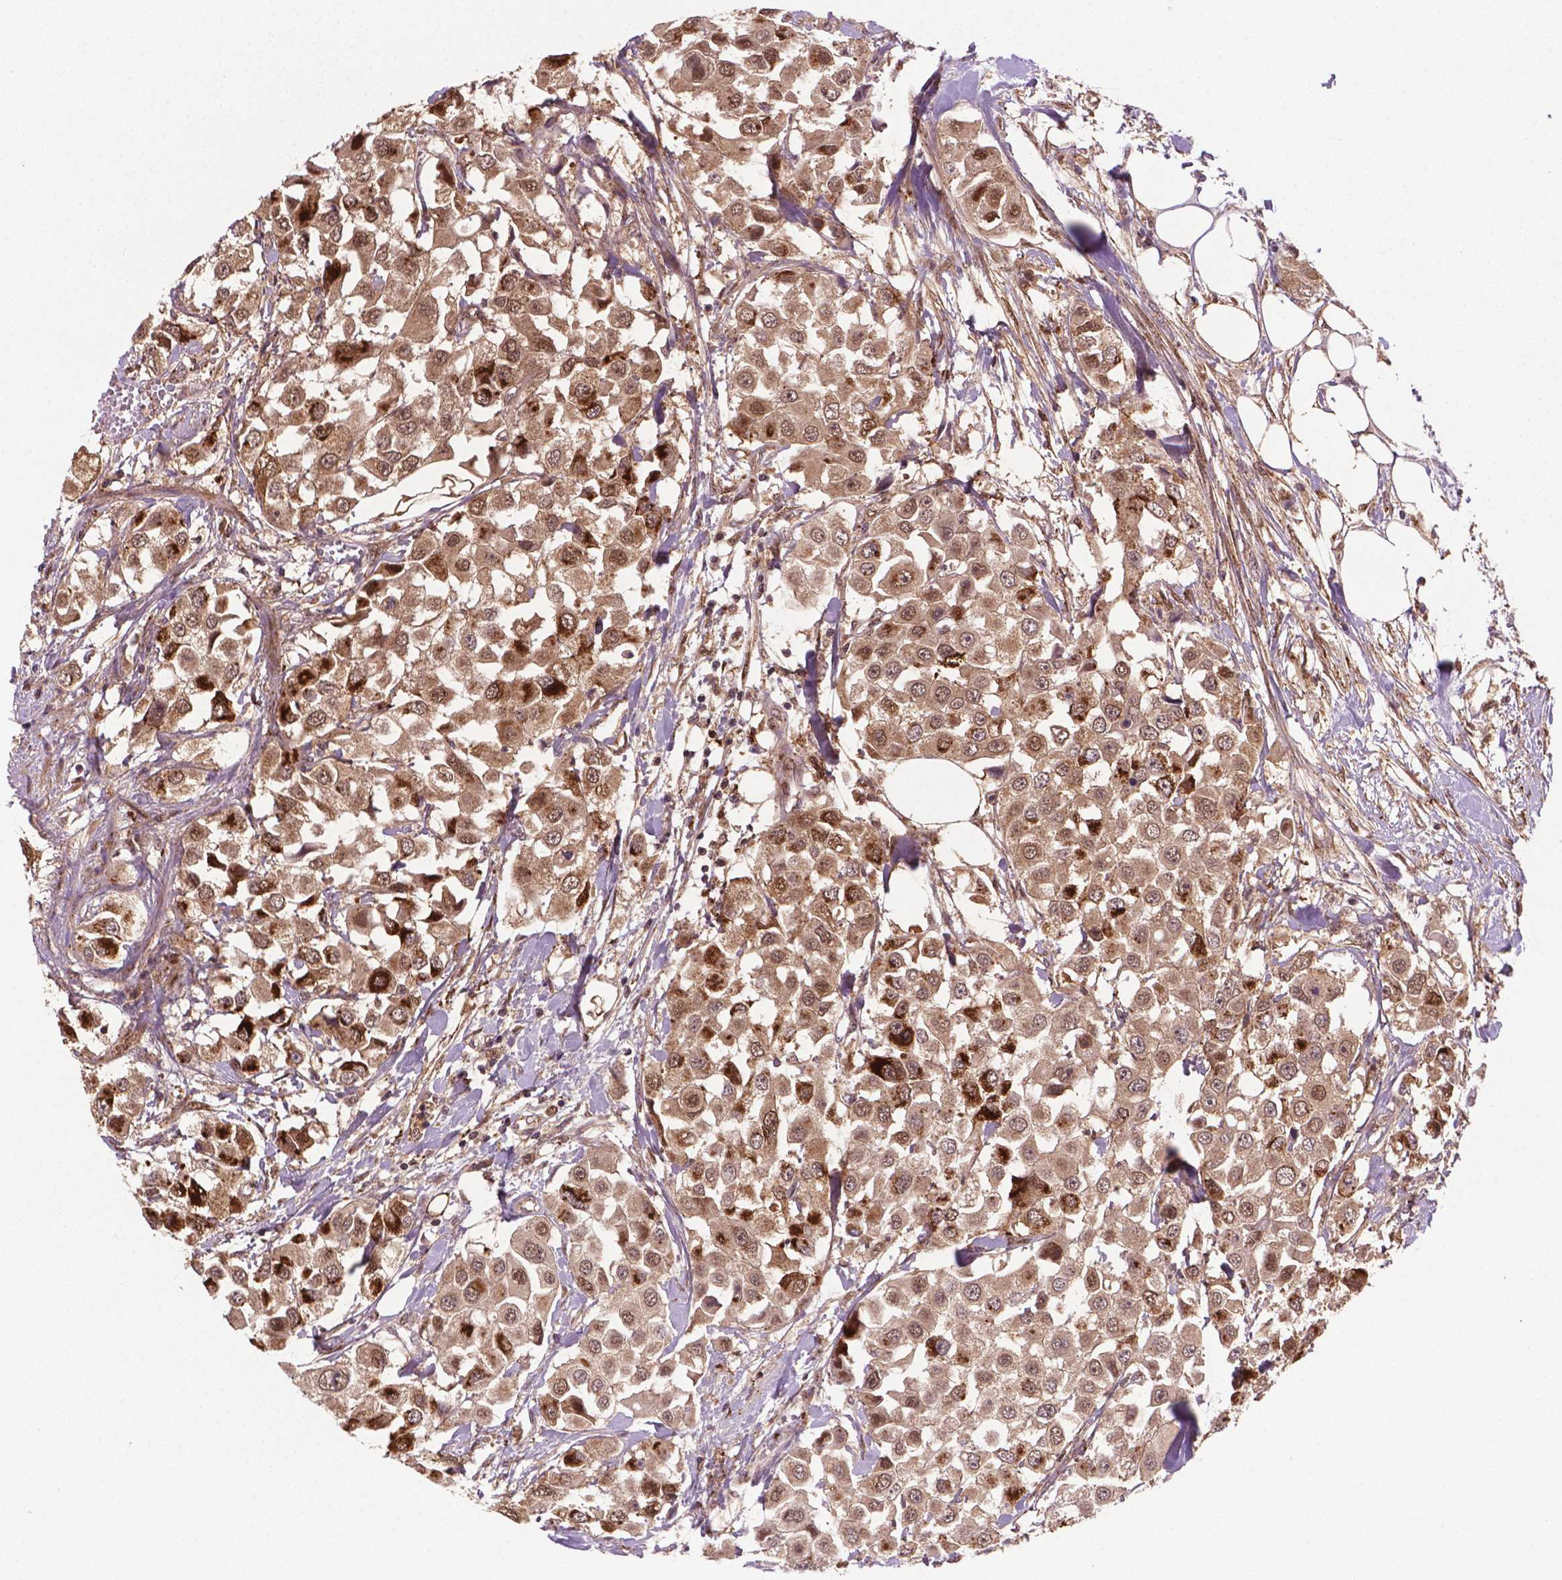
{"staining": {"intensity": "strong", "quantity": "<25%", "location": "cytoplasmic/membranous,nuclear"}, "tissue": "urothelial cancer", "cell_type": "Tumor cells", "image_type": "cancer", "snomed": [{"axis": "morphology", "description": "Urothelial carcinoma, High grade"}, {"axis": "topography", "description": "Urinary bladder"}], "caption": "High-grade urothelial carcinoma tissue reveals strong cytoplasmic/membranous and nuclear staining in about <25% of tumor cells, visualized by immunohistochemistry. The staining was performed using DAB, with brown indicating positive protein expression. Nuclei are stained blue with hematoxylin.", "gene": "PLIN3", "patient": {"sex": "female", "age": 64}}